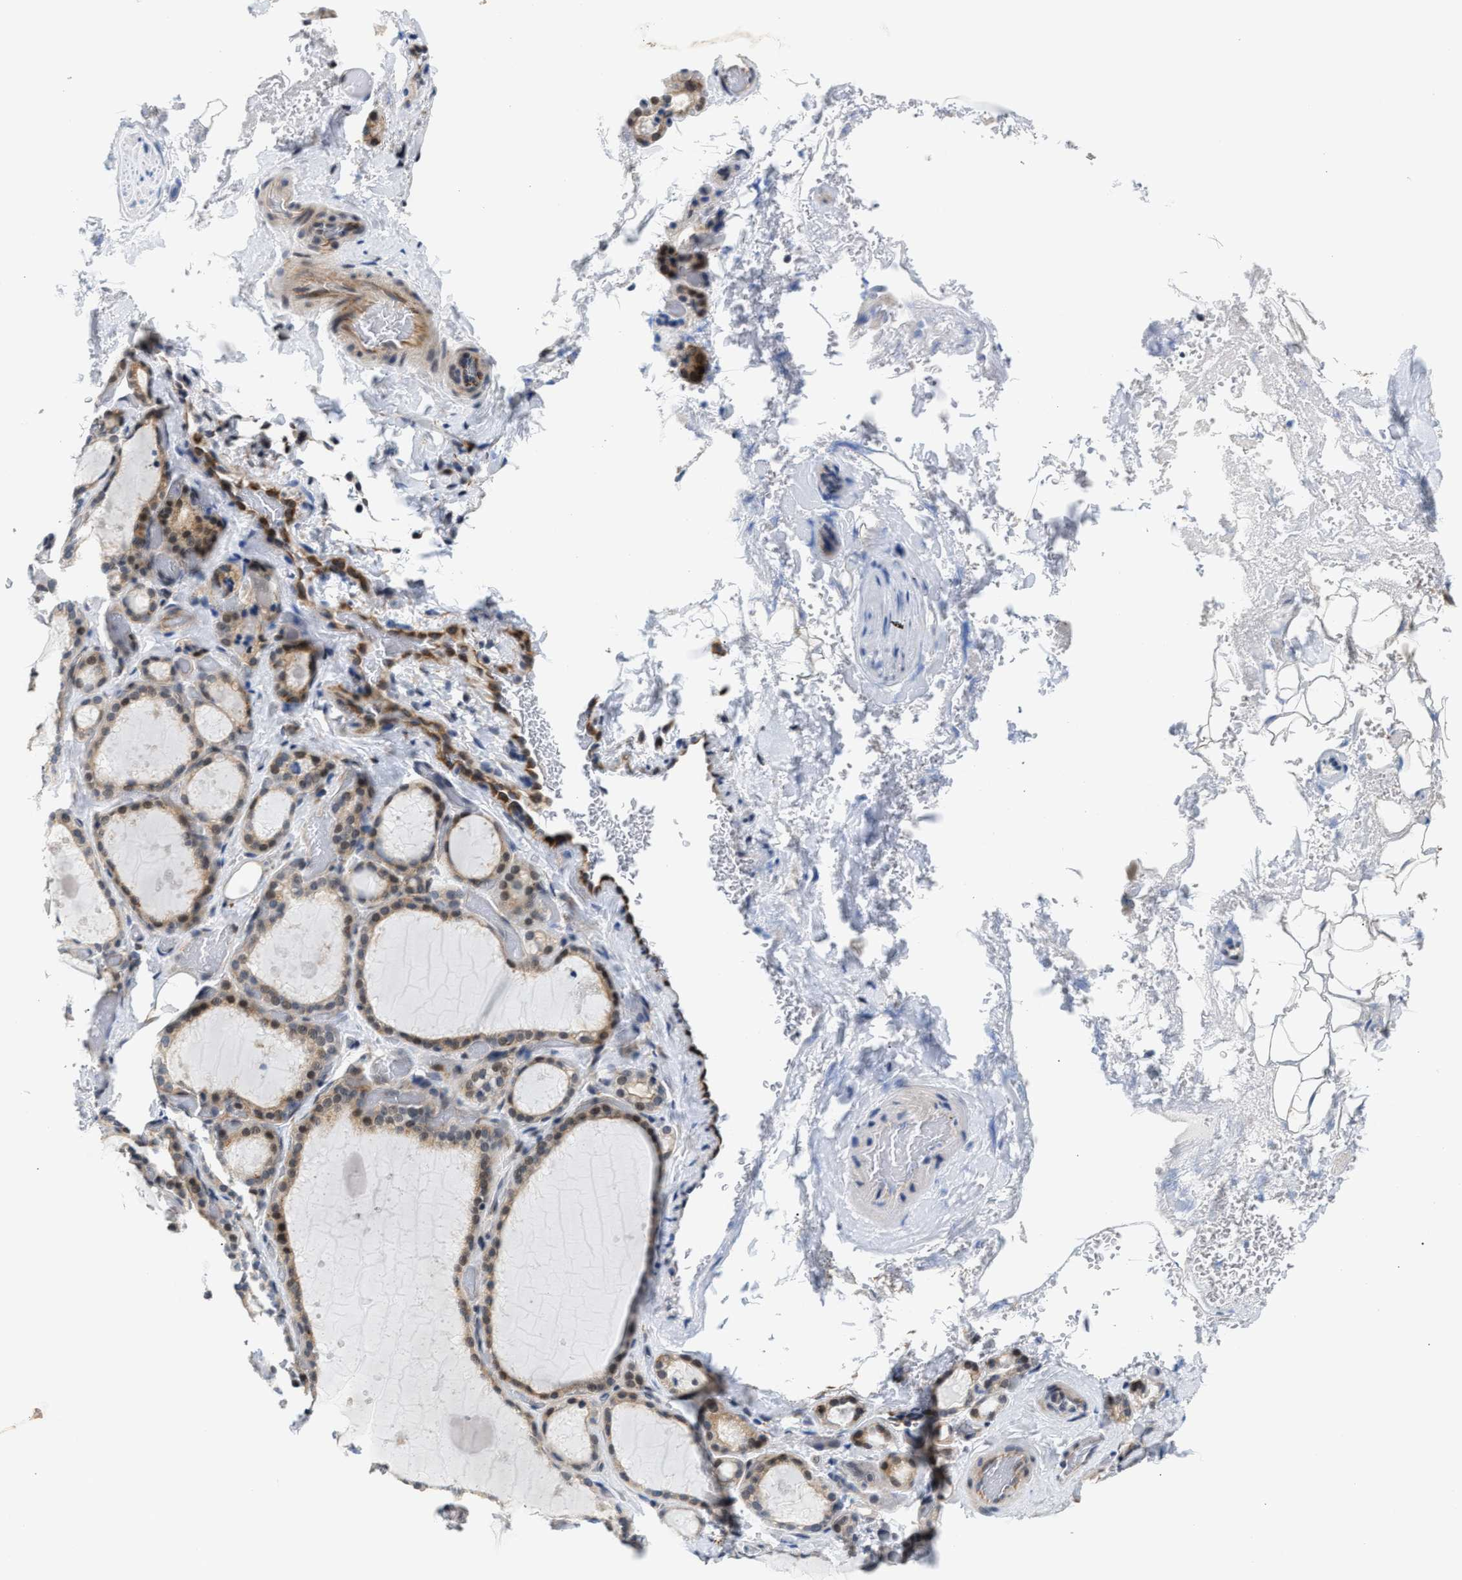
{"staining": {"intensity": "moderate", "quantity": "25%-75%", "location": "cytoplasmic/membranous,nuclear"}, "tissue": "thyroid gland", "cell_type": "Glandular cells", "image_type": "normal", "snomed": [{"axis": "morphology", "description": "Normal tissue, NOS"}, {"axis": "topography", "description": "Thyroid gland"}], "caption": "Protein analysis of normal thyroid gland shows moderate cytoplasmic/membranous,nuclear staining in approximately 25%-75% of glandular cells.", "gene": "PPM1H", "patient": {"sex": "female", "age": 44}}